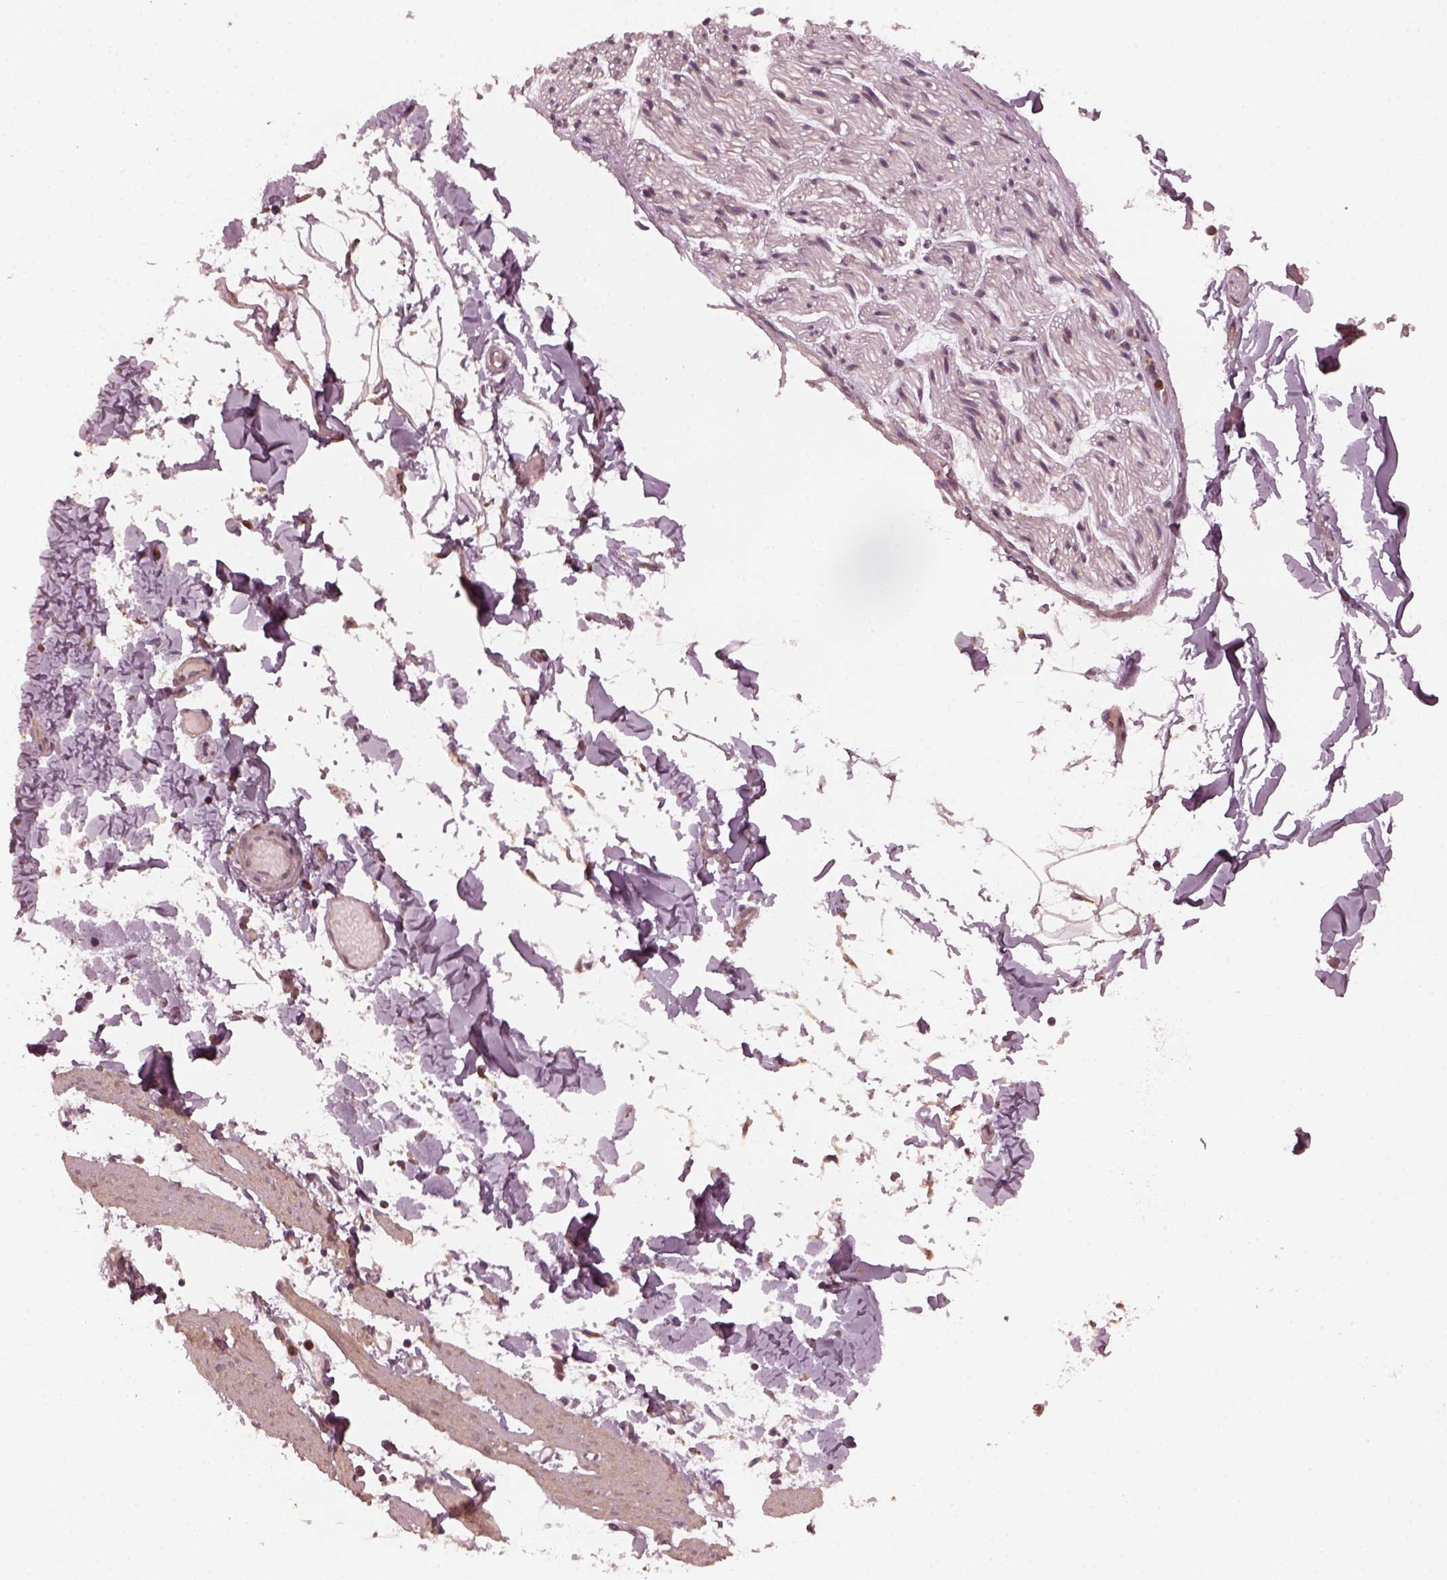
{"staining": {"intensity": "negative", "quantity": "none", "location": "none"}, "tissue": "adipose tissue", "cell_type": "Adipocytes", "image_type": "normal", "snomed": [{"axis": "morphology", "description": "Normal tissue, NOS"}, {"axis": "topography", "description": "Gallbladder"}, {"axis": "topography", "description": "Peripheral nerve tissue"}], "caption": "Human adipose tissue stained for a protein using IHC demonstrates no staining in adipocytes.", "gene": "FAF2", "patient": {"sex": "female", "age": 45}}